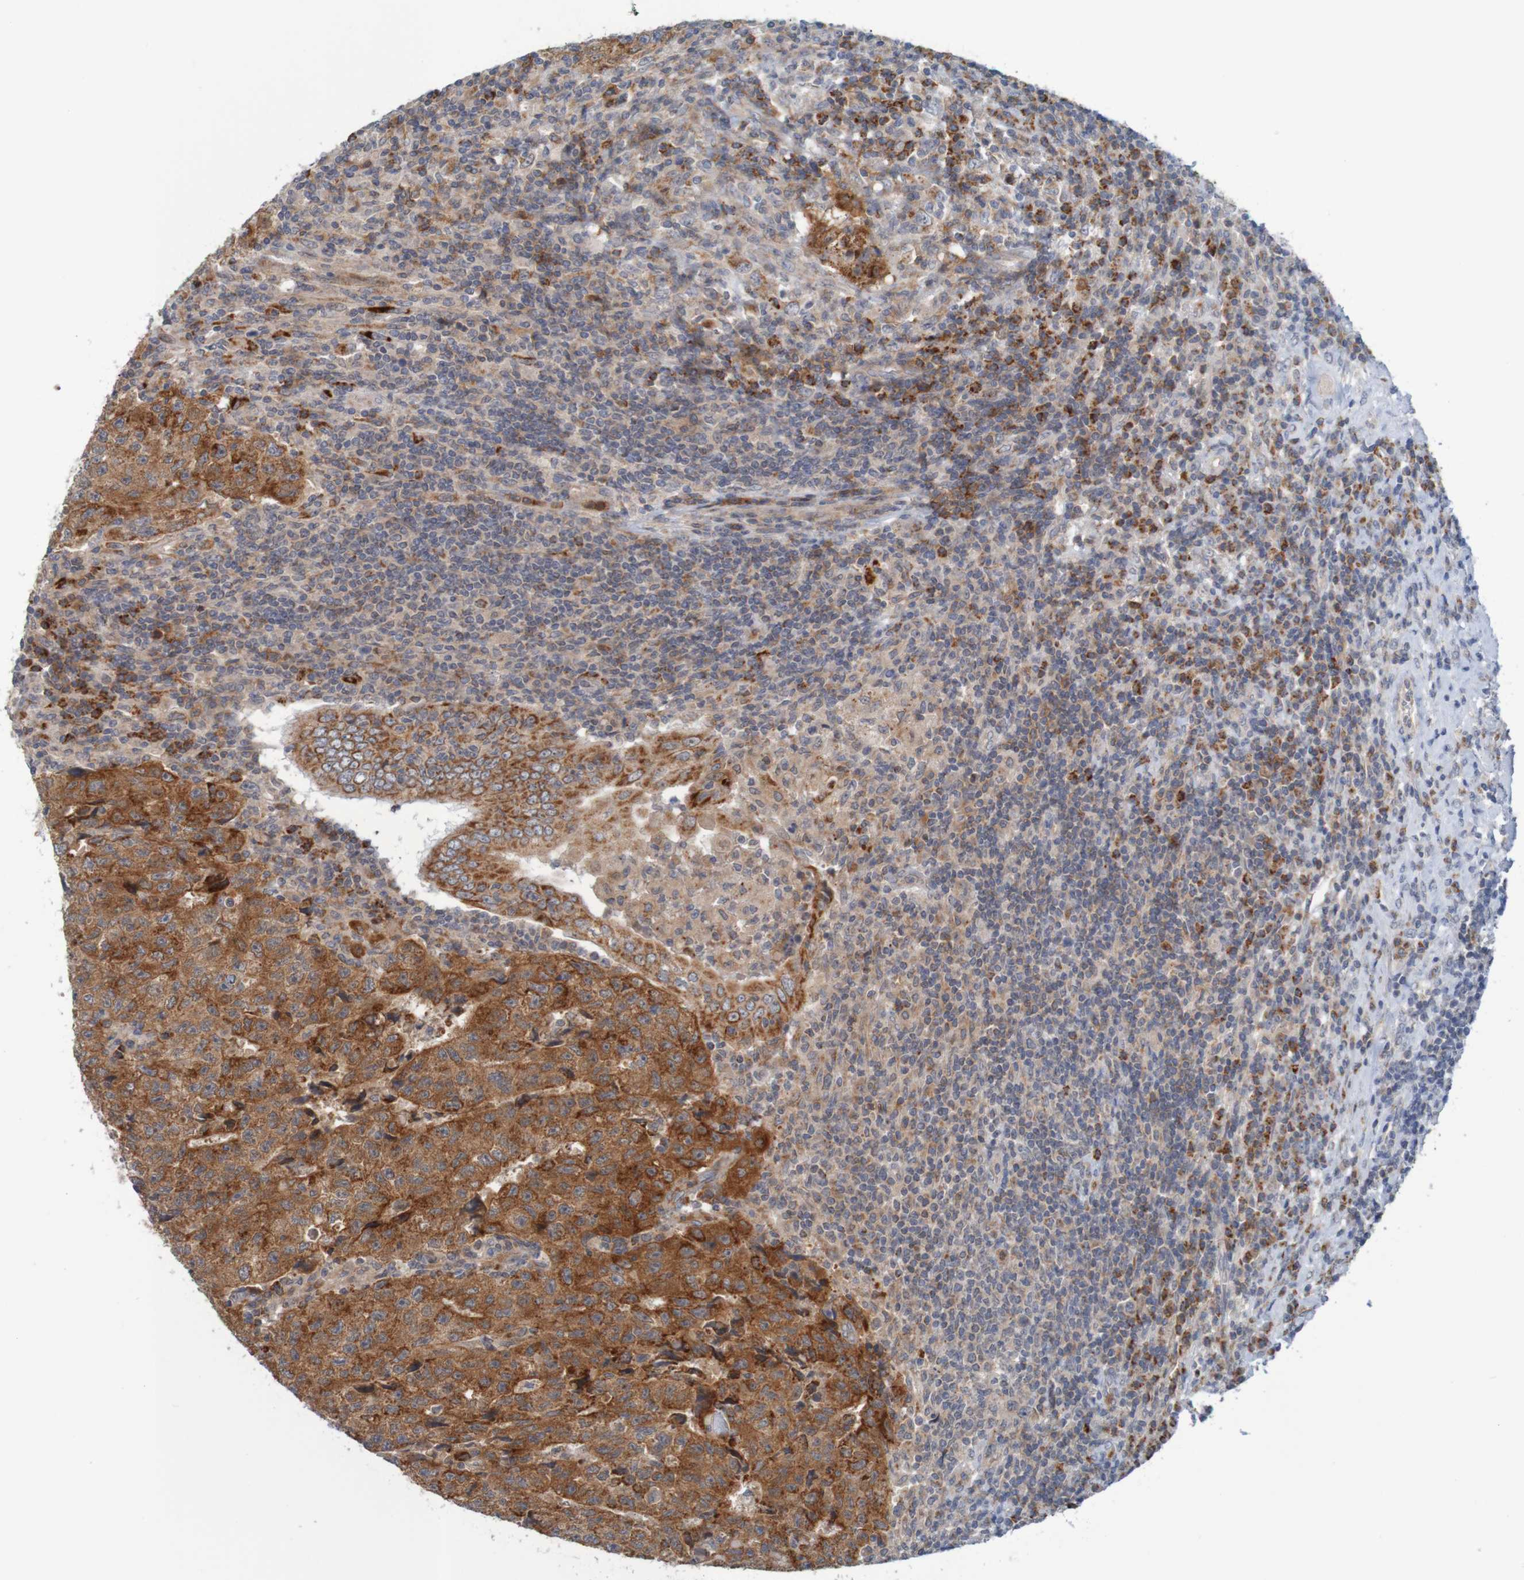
{"staining": {"intensity": "strong", "quantity": ">75%", "location": "cytoplasmic/membranous"}, "tissue": "testis cancer", "cell_type": "Tumor cells", "image_type": "cancer", "snomed": [{"axis": "morphology", "description": "Necrosis, NOS"}, {"axis": "morphology", "description": "Carcinoma, Embryonal, NOS"}, {"axis": "topography", "description": "Testis"}], "caption": "Testis embryonal carcinoma tissue demonstrates strong cytoplasmic/membranous positivity in about >75% of tumor cells Immunohistochemistry (ihc) stains the protein of interest in brown and the nuclei are stained blue.", "gene": "NAV2", "patient": {"sex": "male", "age": 19}}